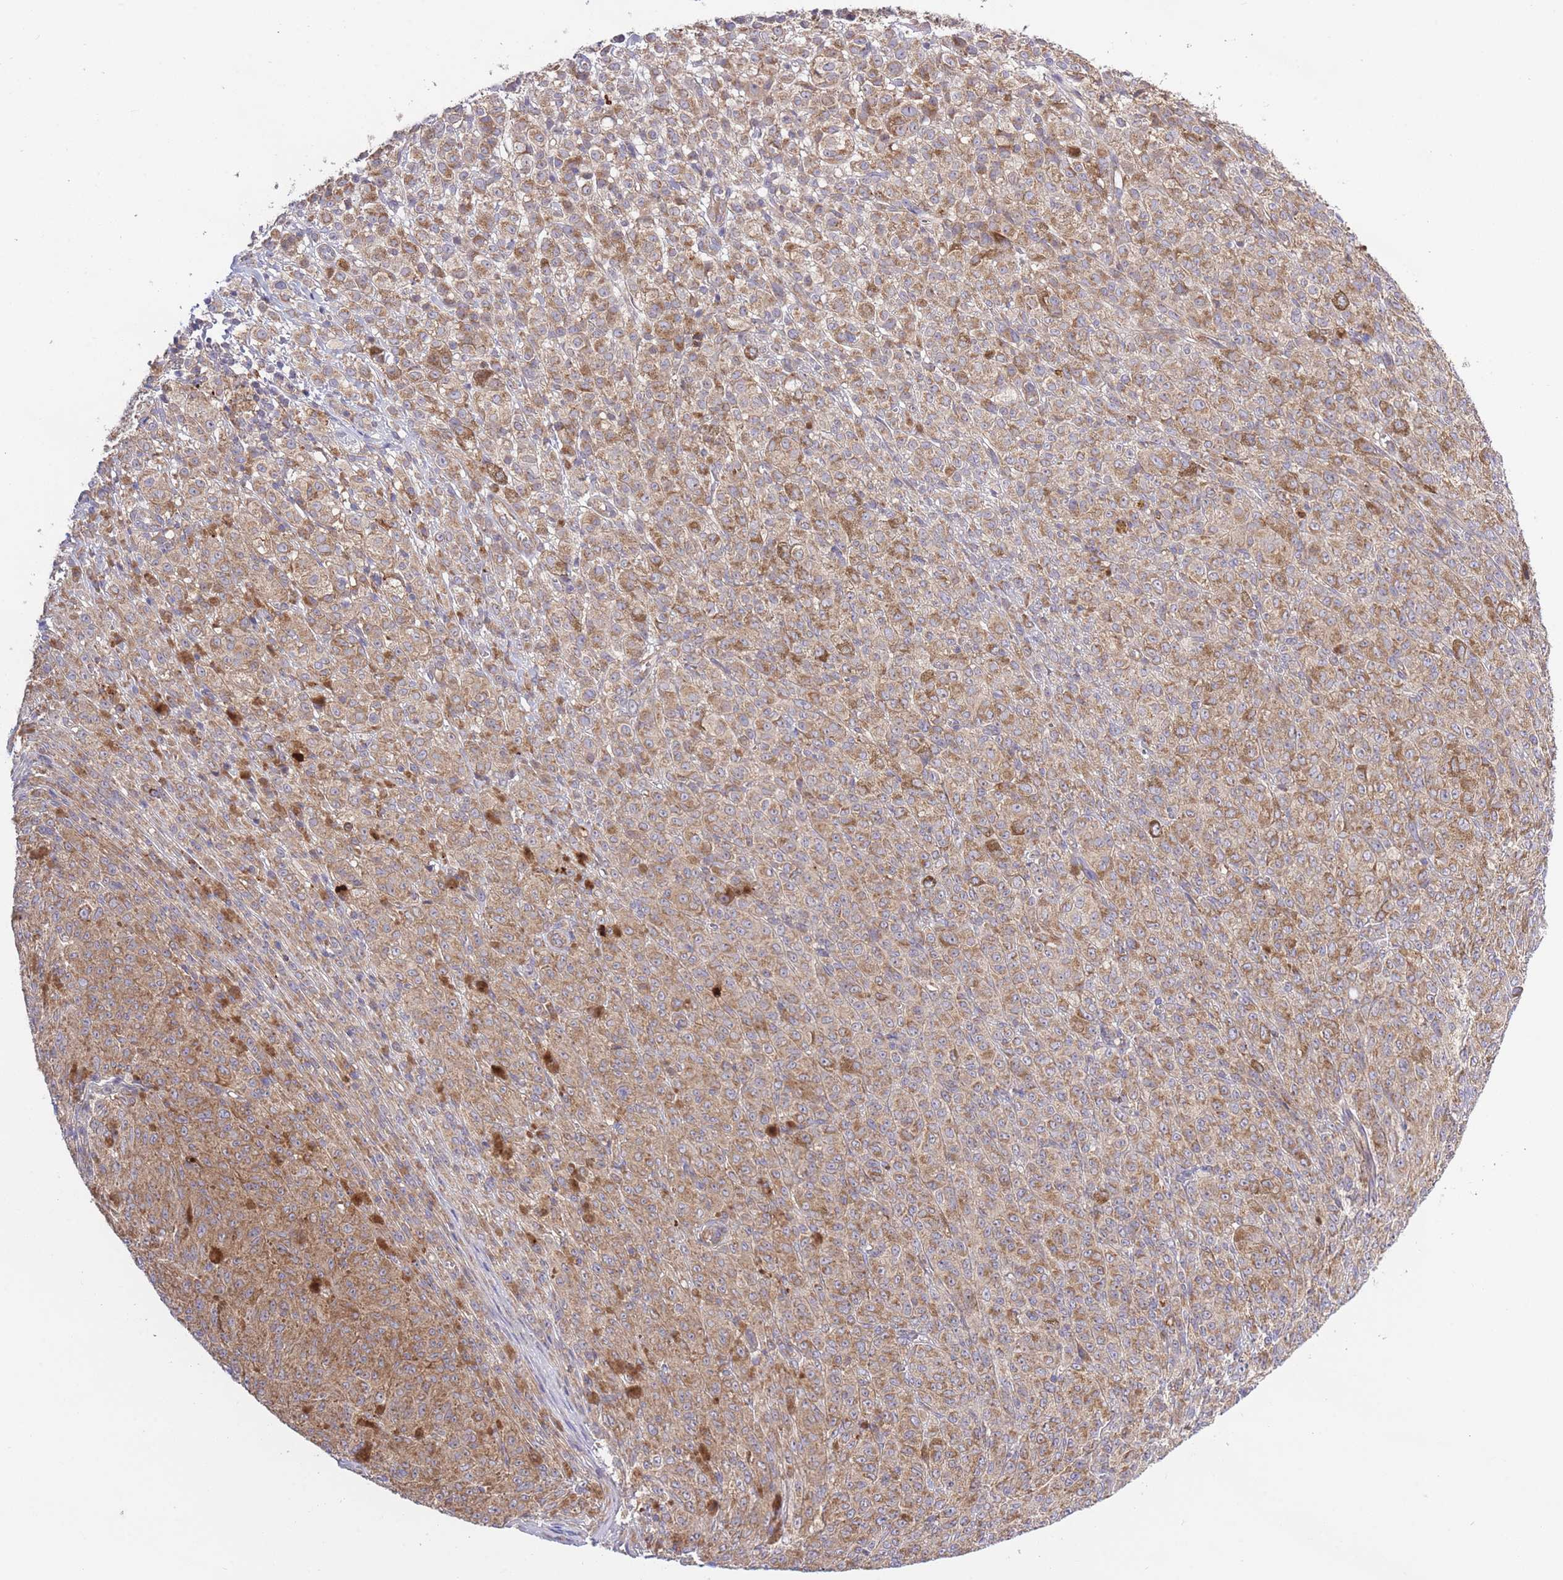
{"staining": {"intensity": "moderate", "quantity": ">75%", "location": "cytoplasmic/membranous"}, "tissue": "melanoma", "cell_type": "Tumor cells", "image_type": "cancer", "snomed": [{"axis": "morphology", "description": "Malignant melanoma, NOS"}, {"axis": "topography", "description": "Skin"}], "caption": "Melanoma tissue shows moderate cytoplasmic/membranous positivity in about >75% of tumor cells", "gene": "ATP13A2", "patient": {"sex": "female", "age": 52}}